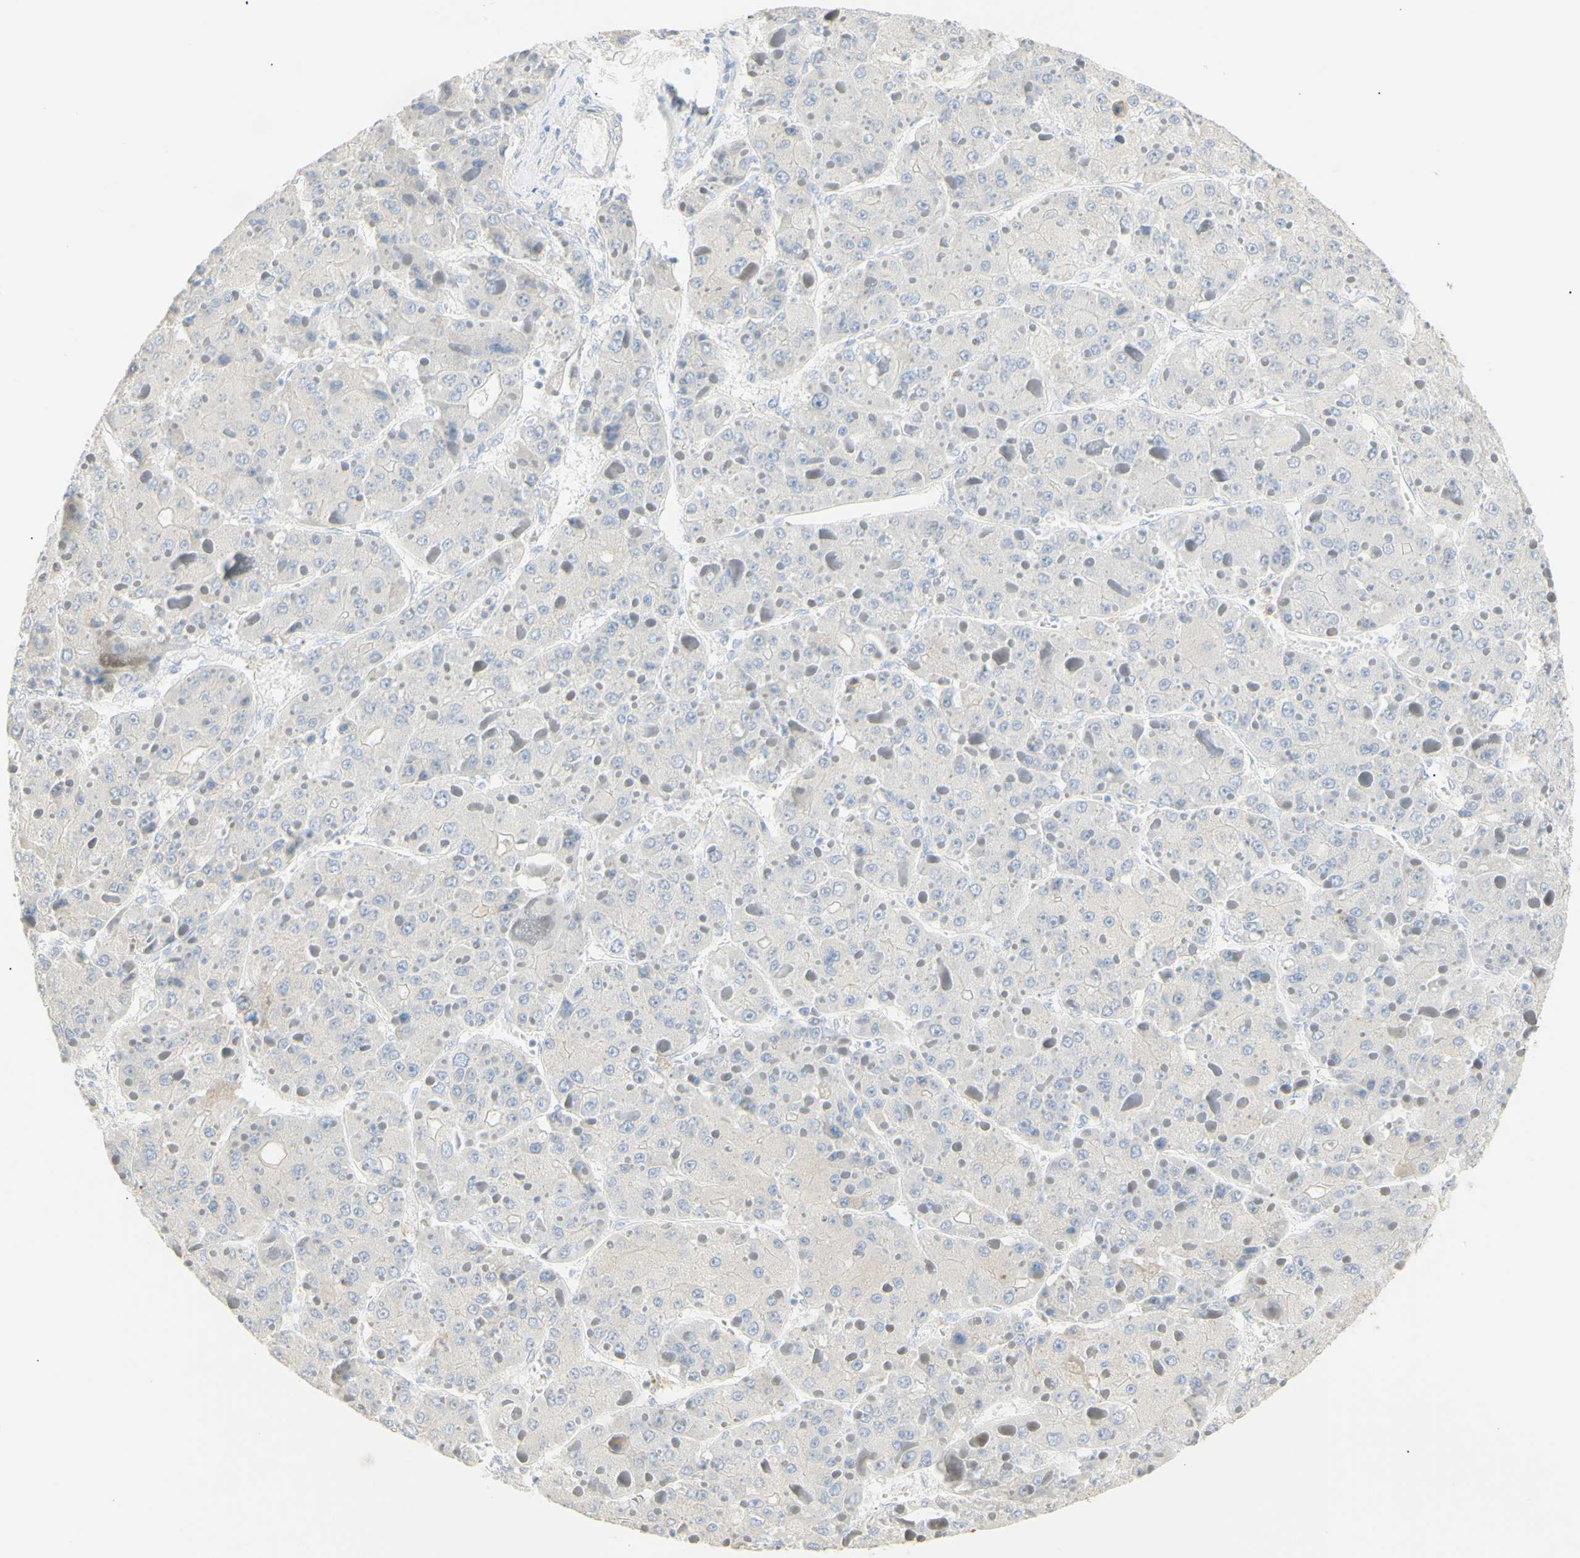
{"staining": {"intensity": "negative", "quantity": "none", "location": "none"}, "tissue": "liver cancer", "cell_type": "Tumor cells", "image_type": "cancer", "snomed": [{"axis": "morphology", "description": "Carcinoma, Hepatocellular, NOS"}, {"axis": "topography", "description": "Liver"}], "caption": "Tumor cells are negative for protein expression in human hepatocellular carcinoma (liver).", "gene": "B4GALNT3", "patient": {"sex": "female", "age": 73}}